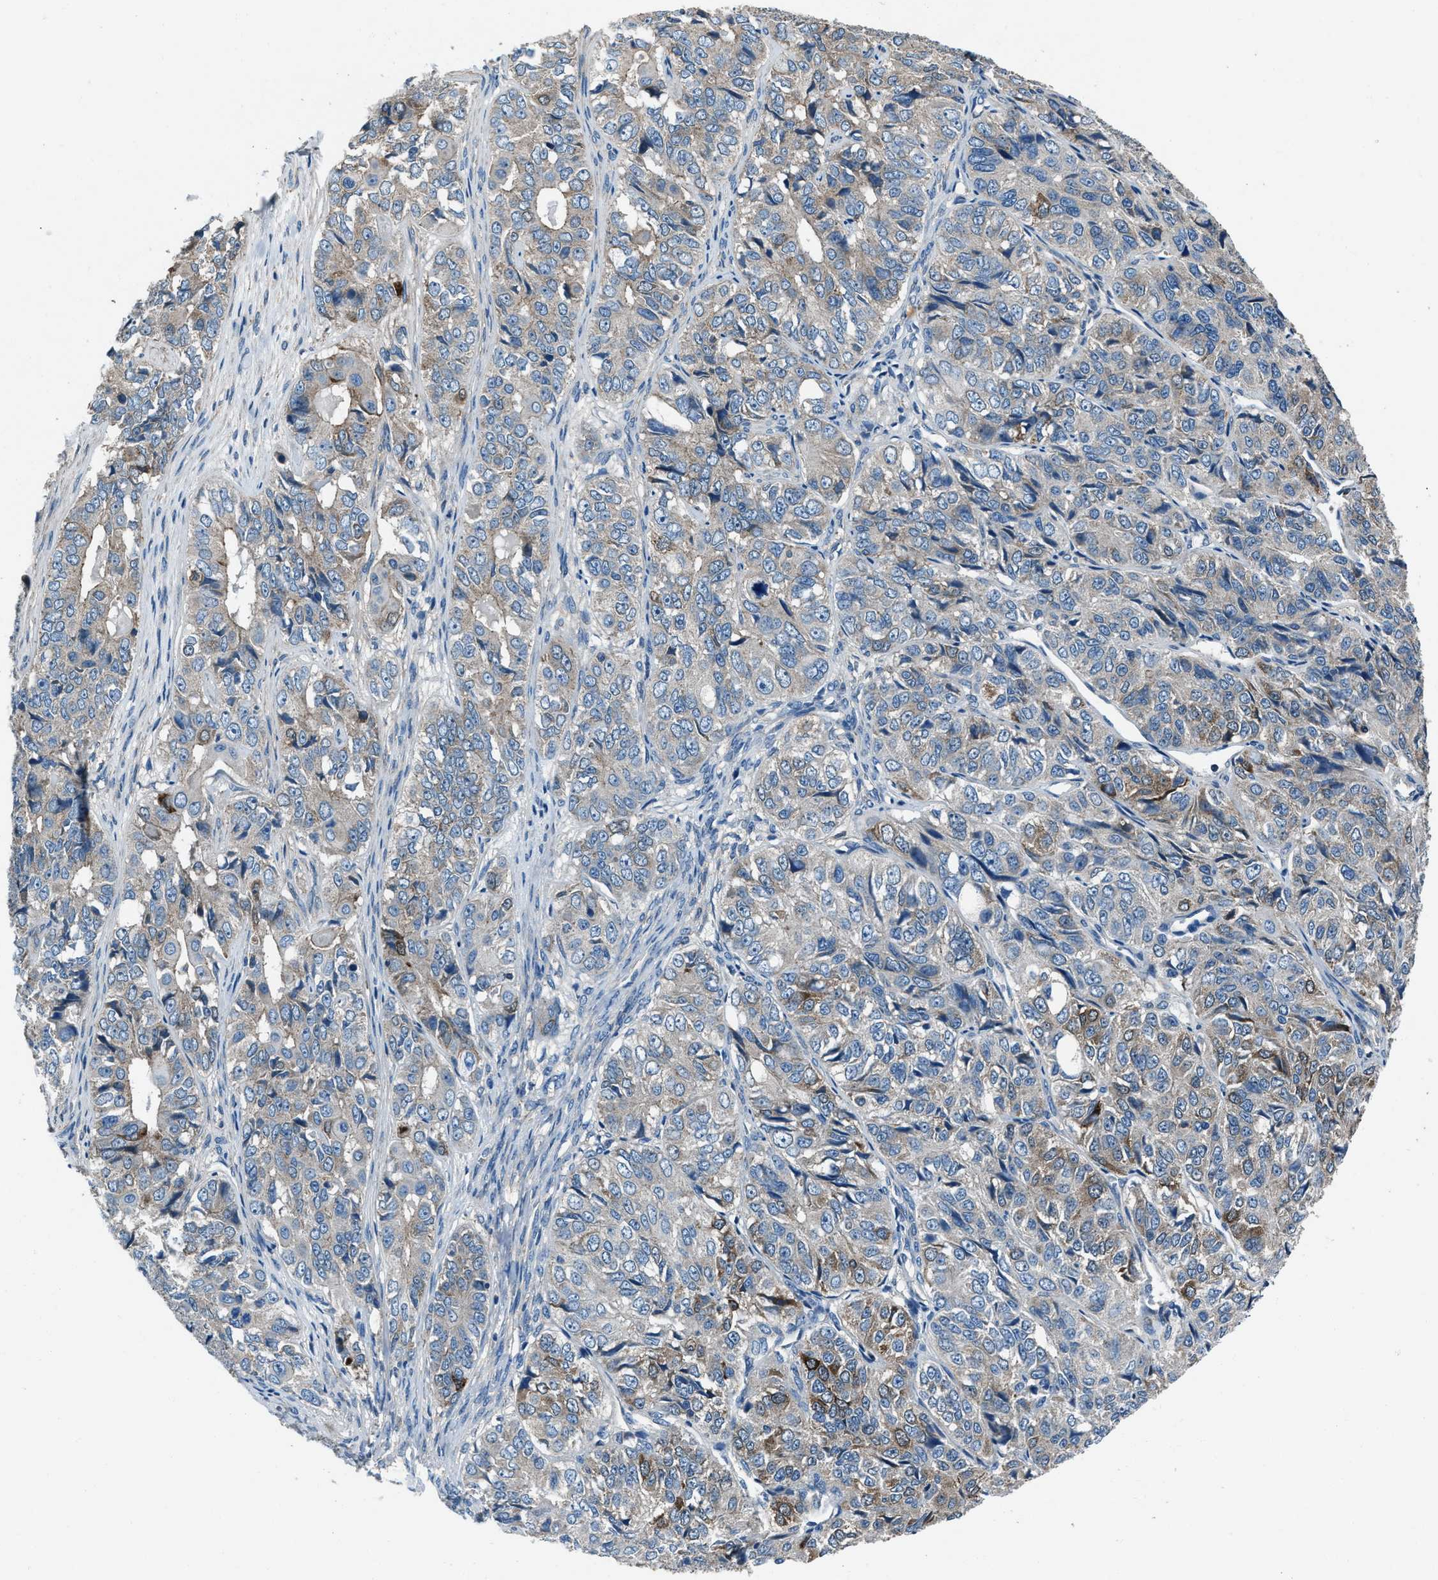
{"staining": {"intensity": "moderate", "quantity": "<25%", "location": "cytoplasmic/membranous"}, "tissue": "ovarian cancer", "cell_type": "Tumor cells", "image_type": "cancer", "snomed": [{"axis": "morphology", "description": "Carcinoma, endometroid"}, {"axis": "topography", "description": "Ovary"}], "caption": "DAB immunohistochemical staining of human endometroid carcinoma (ovarian) displays moderate cytoplasmic/membranous protein staining in about <25% of tumor cells.", "gene": "SVIL", "patient": {"sex": "female", "age": 51}}